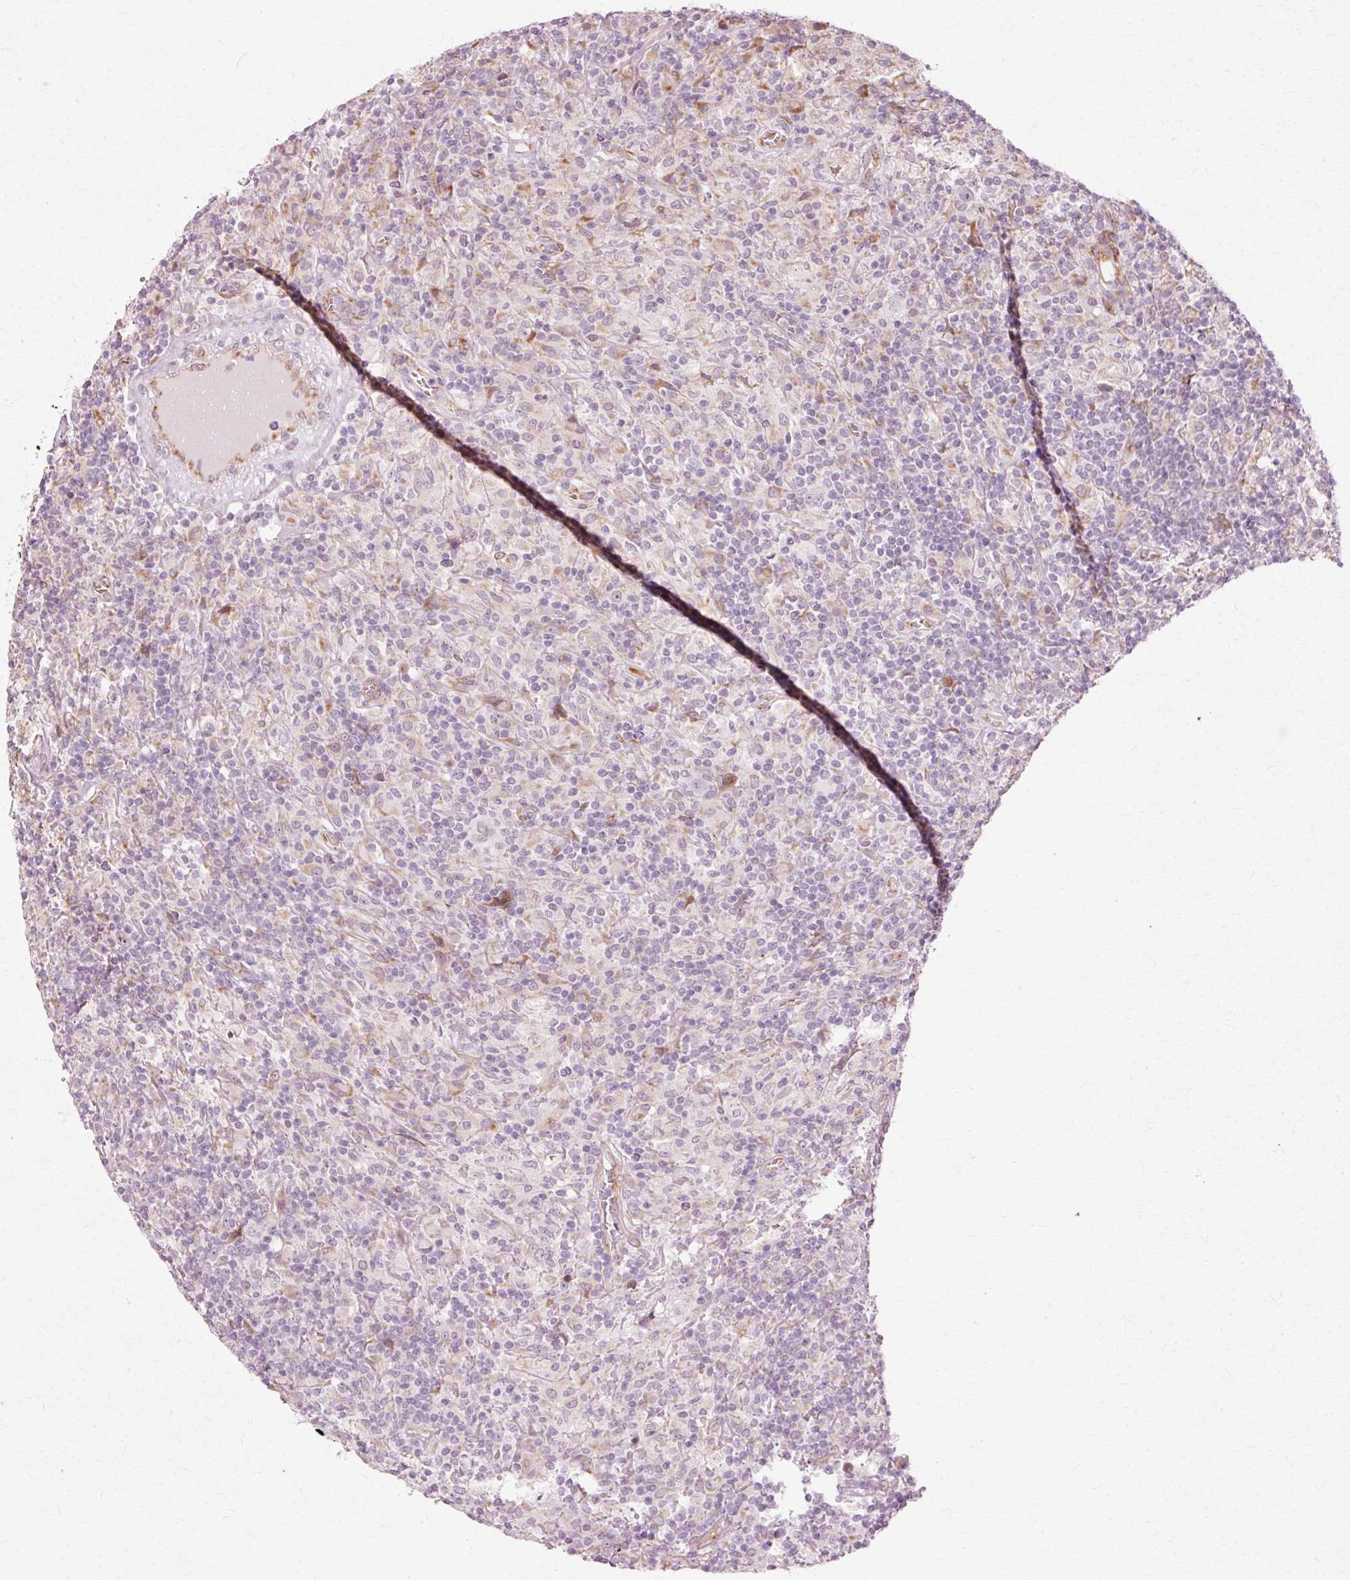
{"staining": {"intensity": "negative", "quantity": "none", "location": "none"}, "tissue": "lymphoma", "cell_type": "Tumor cells", "image_type": "cancer", "snomed": [{"axis": "morphology", "description": "Hodgkin's disease, NOS"}, {"axis": "topography", "description": "Lymph node"}], "caption": "Tumor cells are negative for brown protein staining in lymphoma.", "gene": "RGPD5", "patient": {"sex": "male", "age": 70}}